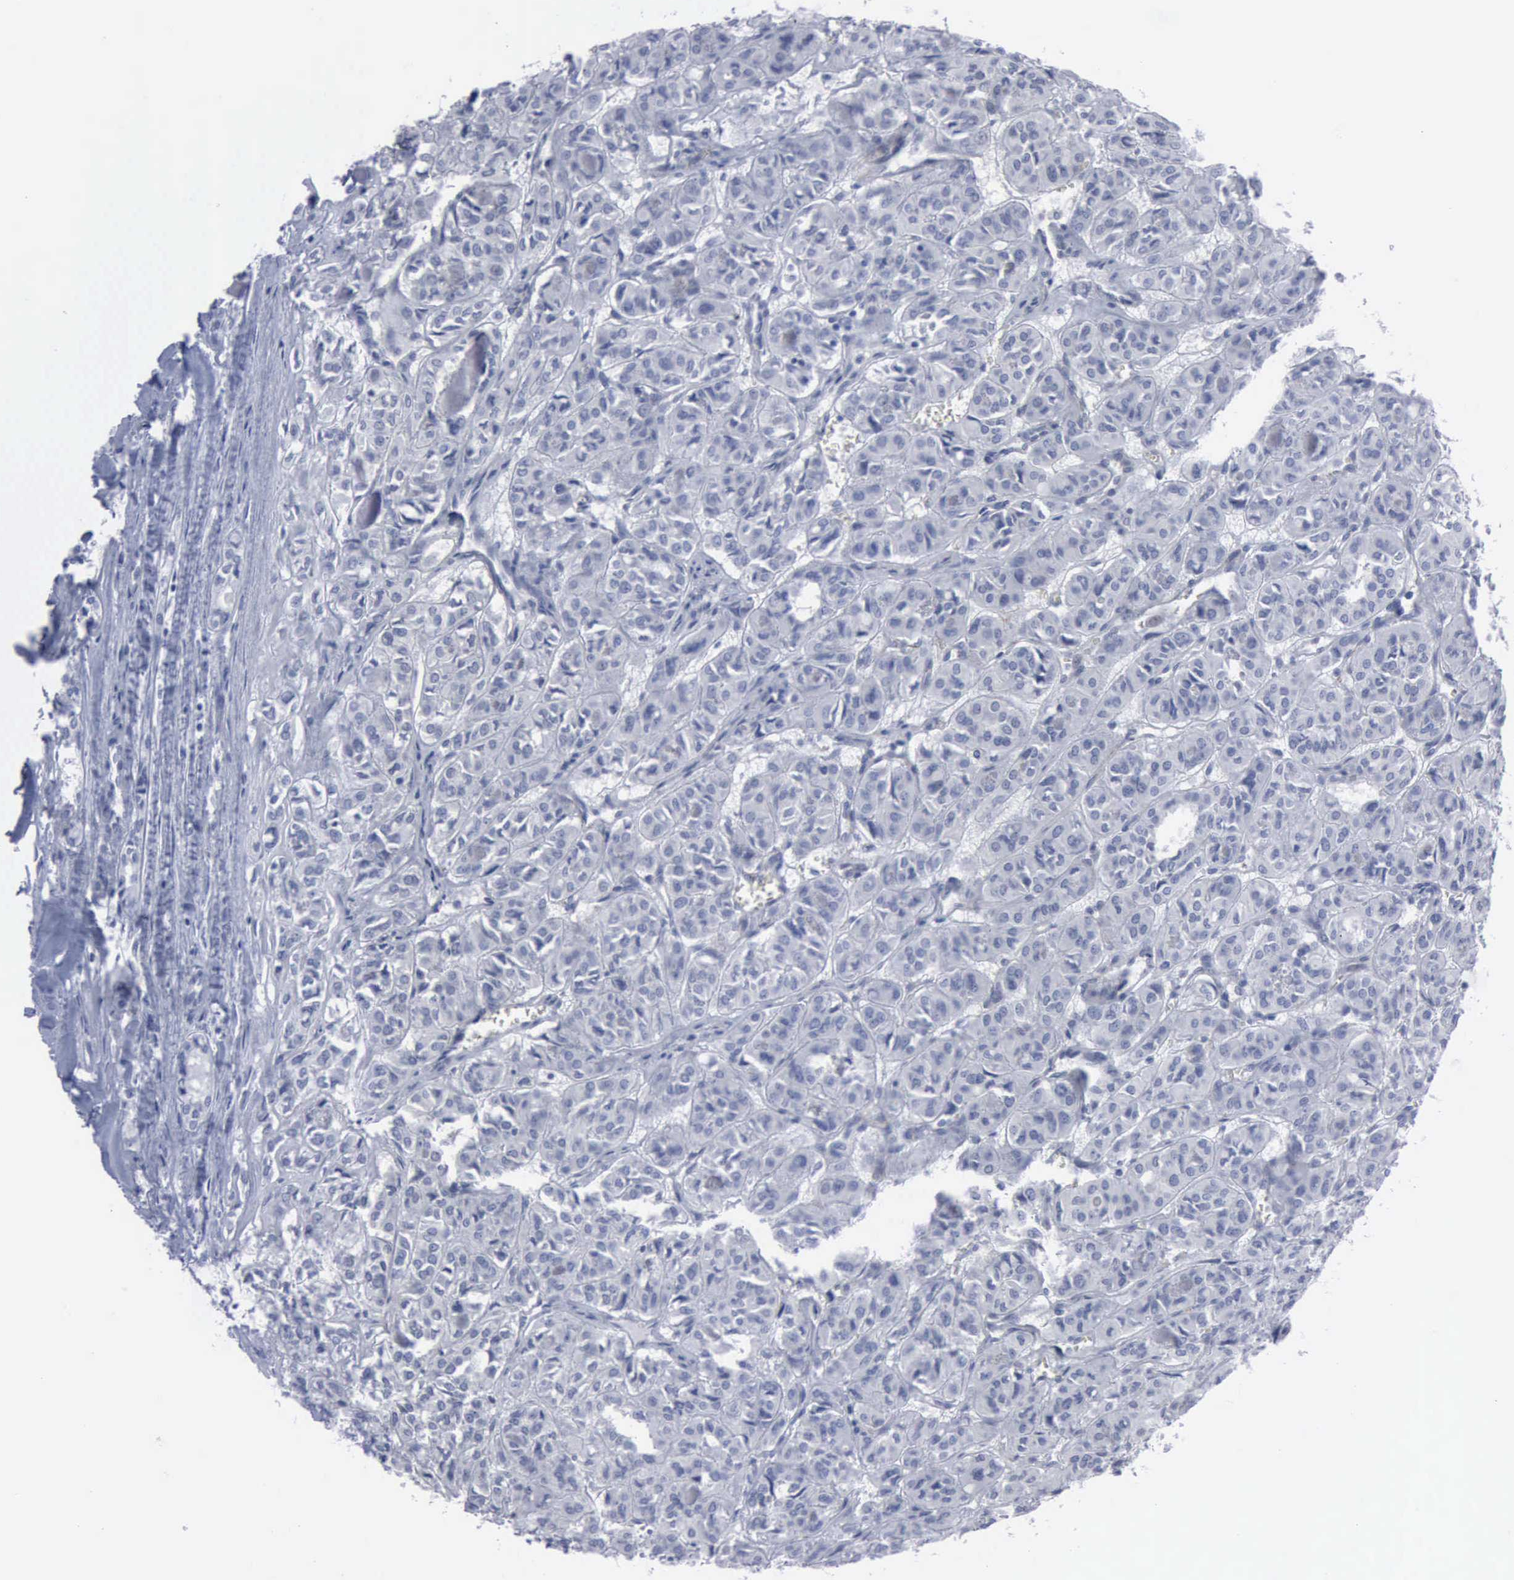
{"staining": {"intensity": "negative", "quantity": "none", "location": "none"}, "tissue": "thyroid cancer", "cell_type": "Tumor cells", "image_type": "cancer", "snomed": [{"axis": "morphology", "description": "Follicular adenoma carcinoma, NOS"}, {"axis": "topography", "description": "Thyroid gland"}], "caption": "DAB immunohistochemical staining of human follicular adenoma carcinoma (thyroid) demonstrates no significant positivity in tumor cells.", "gene": "MCM5", "patient": {"sex": "female", "age": 71}}